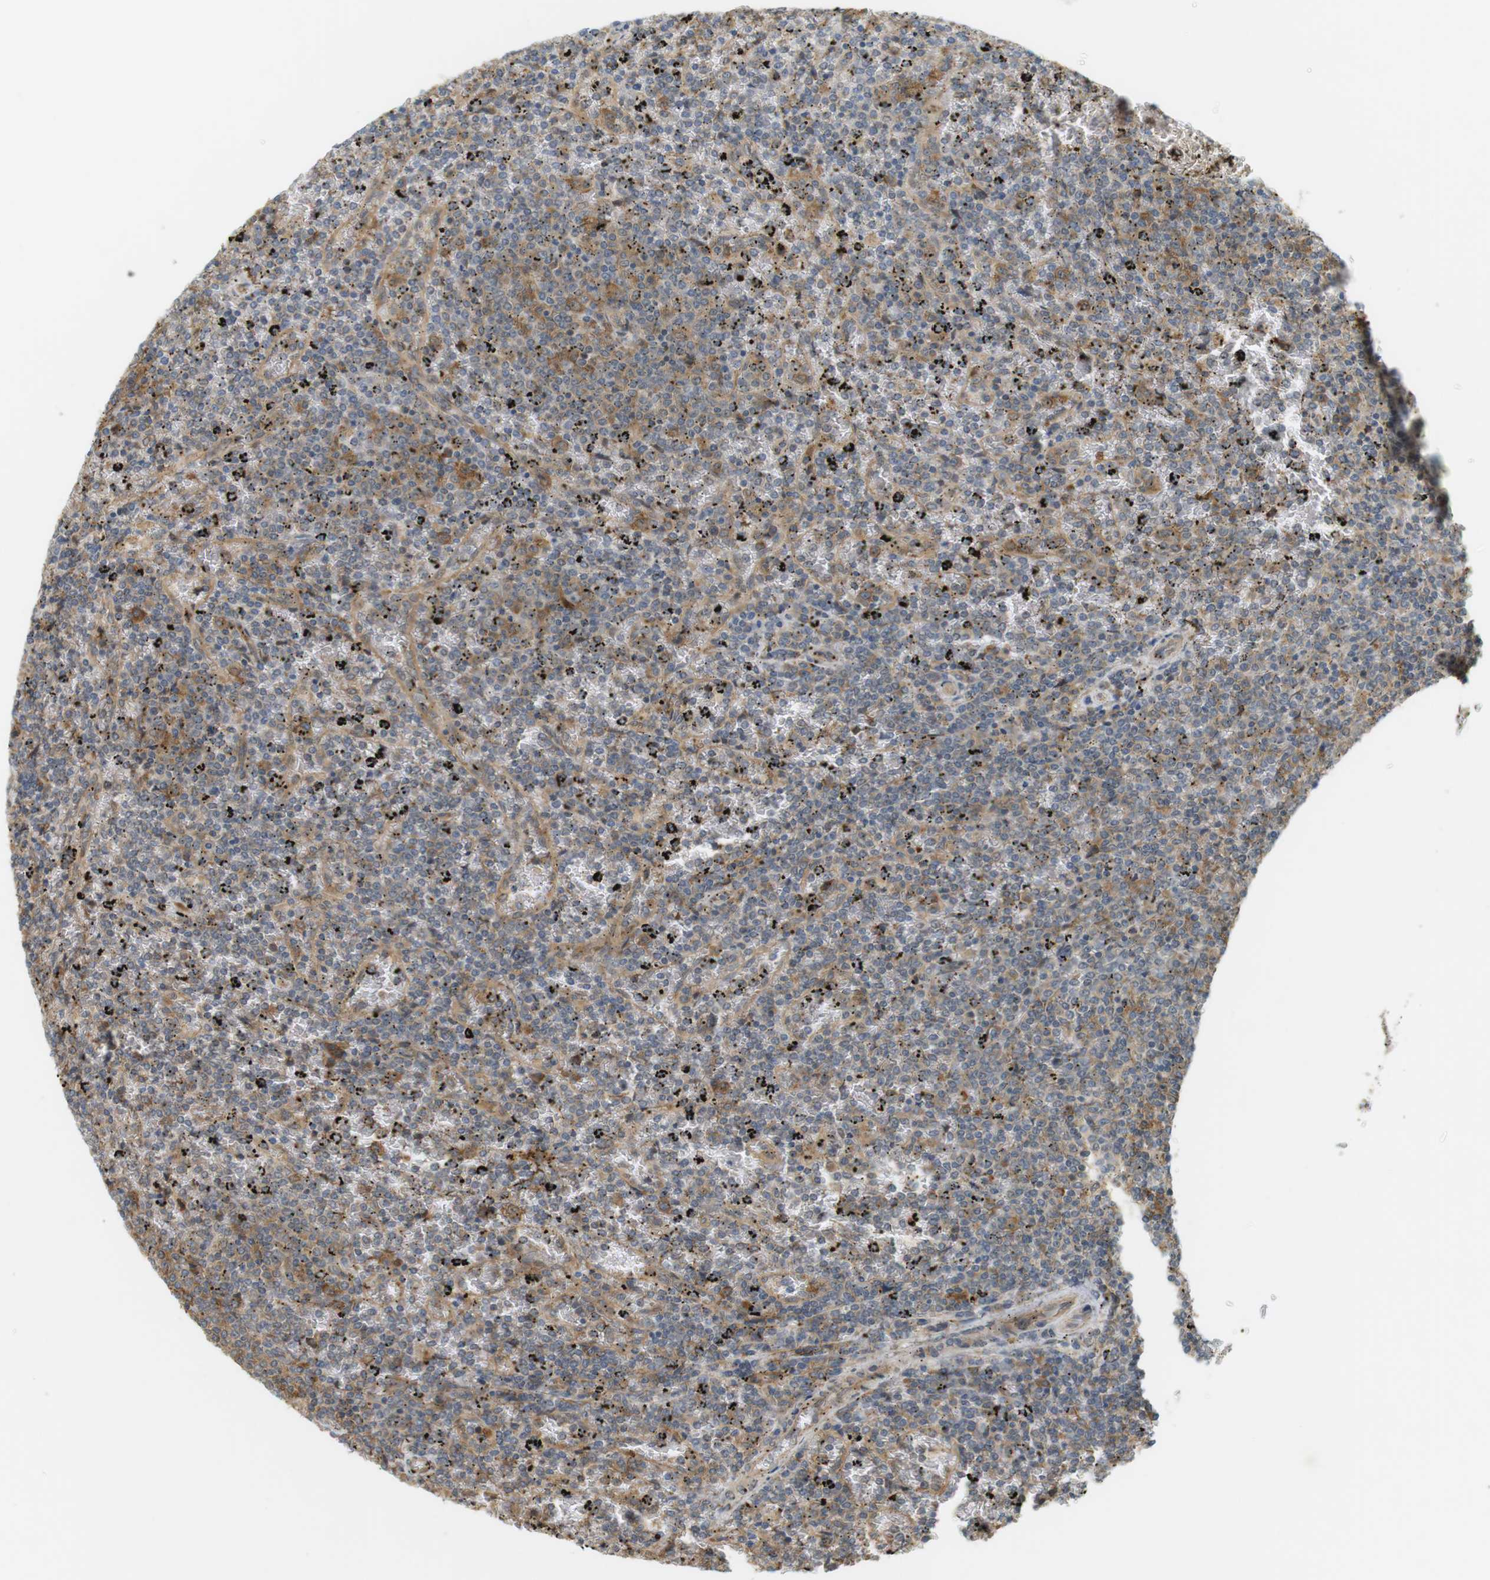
{"staining": {"intensity": "moderate", "quantity": "25%-75%", "location": "cytoplasmic/membranous,nuclear"}, "tissue": "lymphoma", "cell_type": "Tumor cells", "image_type": "cancer", "snomed": [{"axis": "morphology", "description": "Malignant lymphoma, non-Hodgkin's type, Low grade"}, {"axis": "topography", "description": "Spleen"}], "caption": "Human low-grade malignant lymphoma, non-Hodgkin's type stained for a protein (brown) reveals moderate cytoplasmic/membranous and nuclear positive expression in about 25%-75% of tumor cells.", "gene": "PA2G4", "patient": {"sex": "female", "age": 77}}